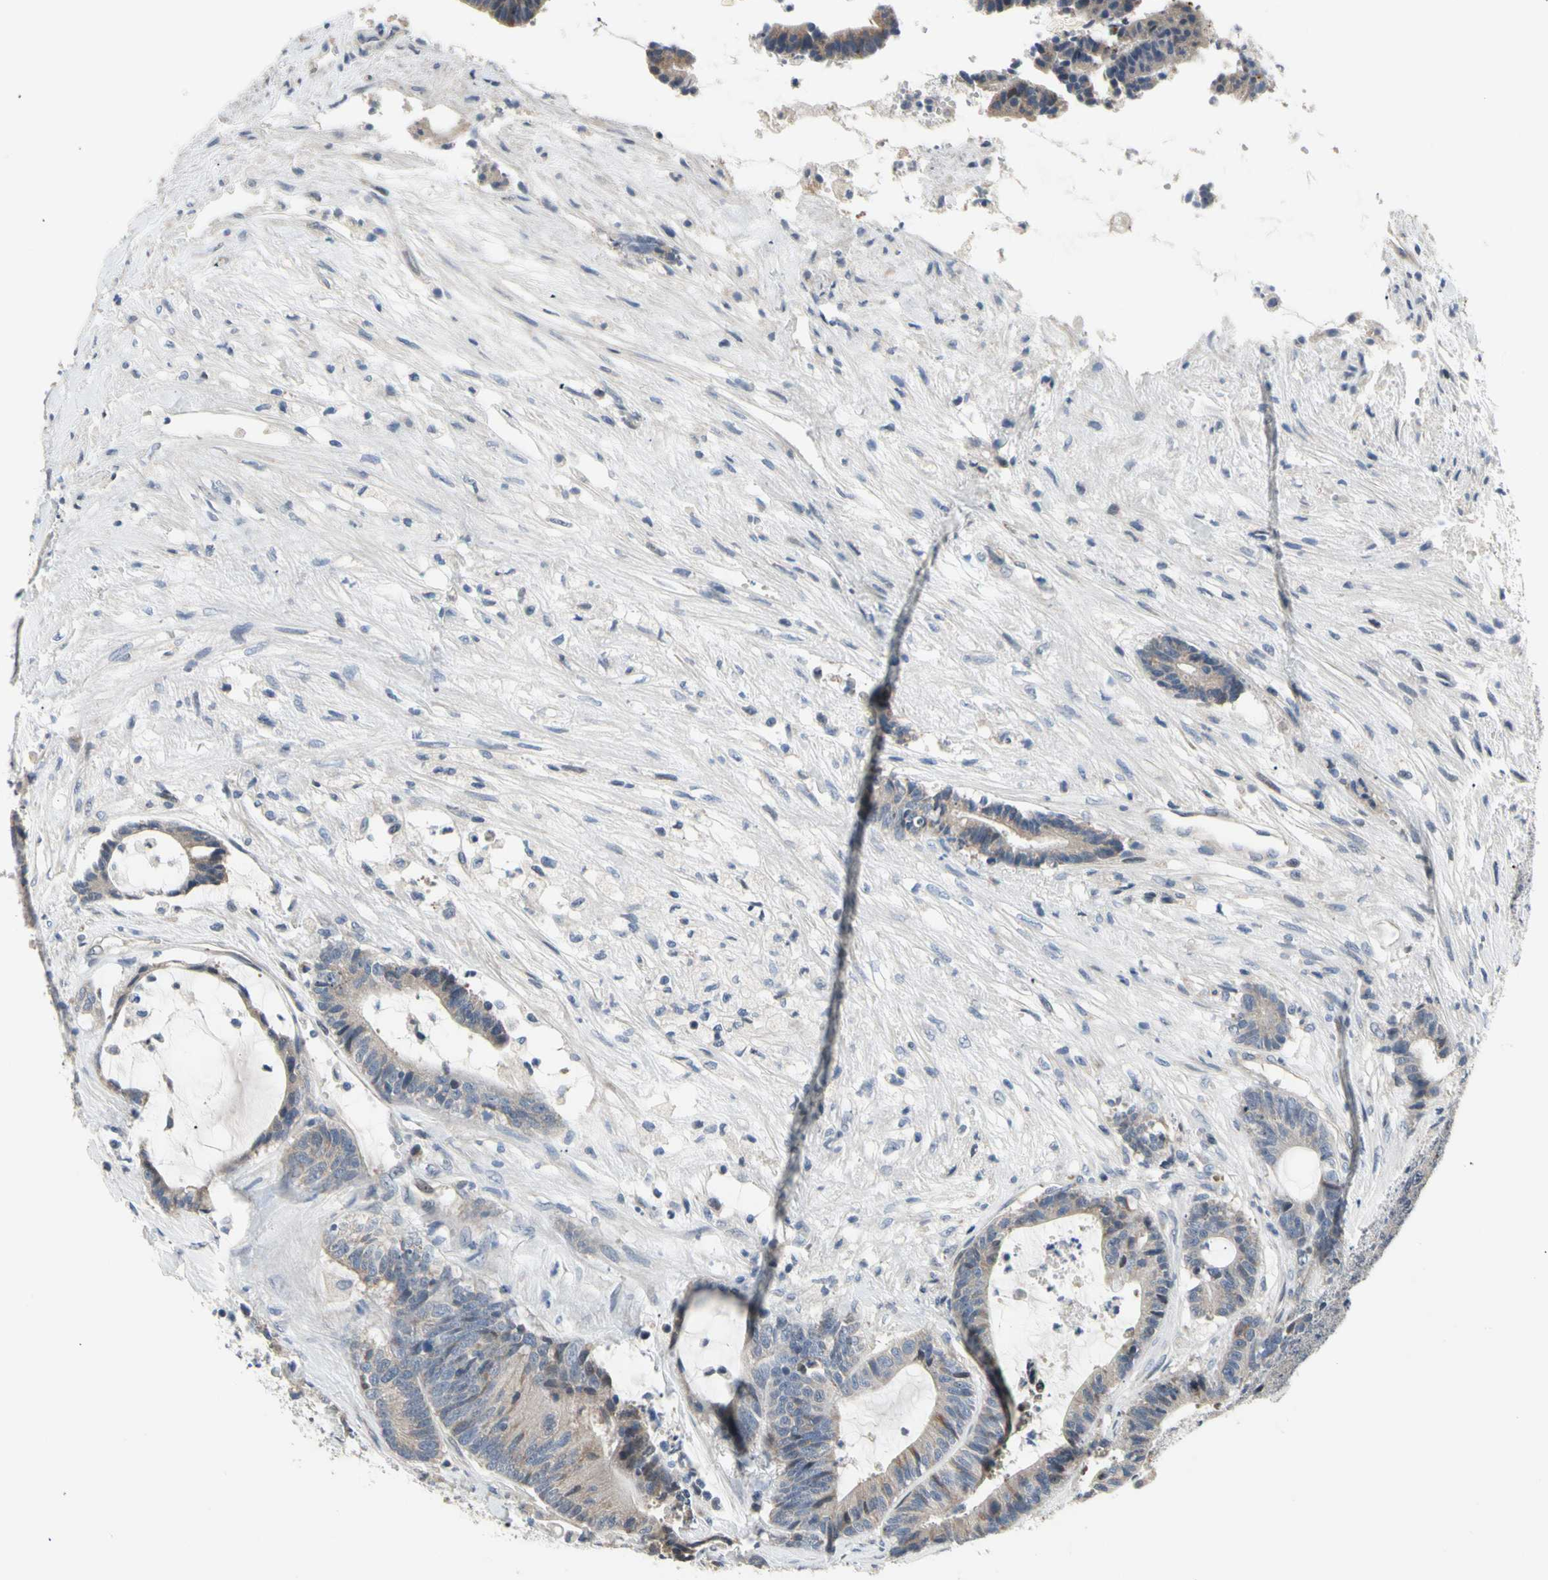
{"staining": {"intensity": "weak", "quantity": "25%-75%", "location": "cytoplasmic/membranous"}, "tissue": "colorectal cancer", "cell_type": "Tumor cells", "image_type": "cancer", "snomed": [{"axis": "morphology", "description": "Adenocarcinoma, NOS"}, {"axis": "topography", "description": "Colon"}], "caption": "Immunohistochemistry image of human colorectal adenocarcinoma stained for a protein (brown), which reveals low levels of weak cytoplasmic/membranous expression in approximately 25%-75% of tumor cells.", "gene": "NFASC", "patient": {"sex": "female", "age": 84}}